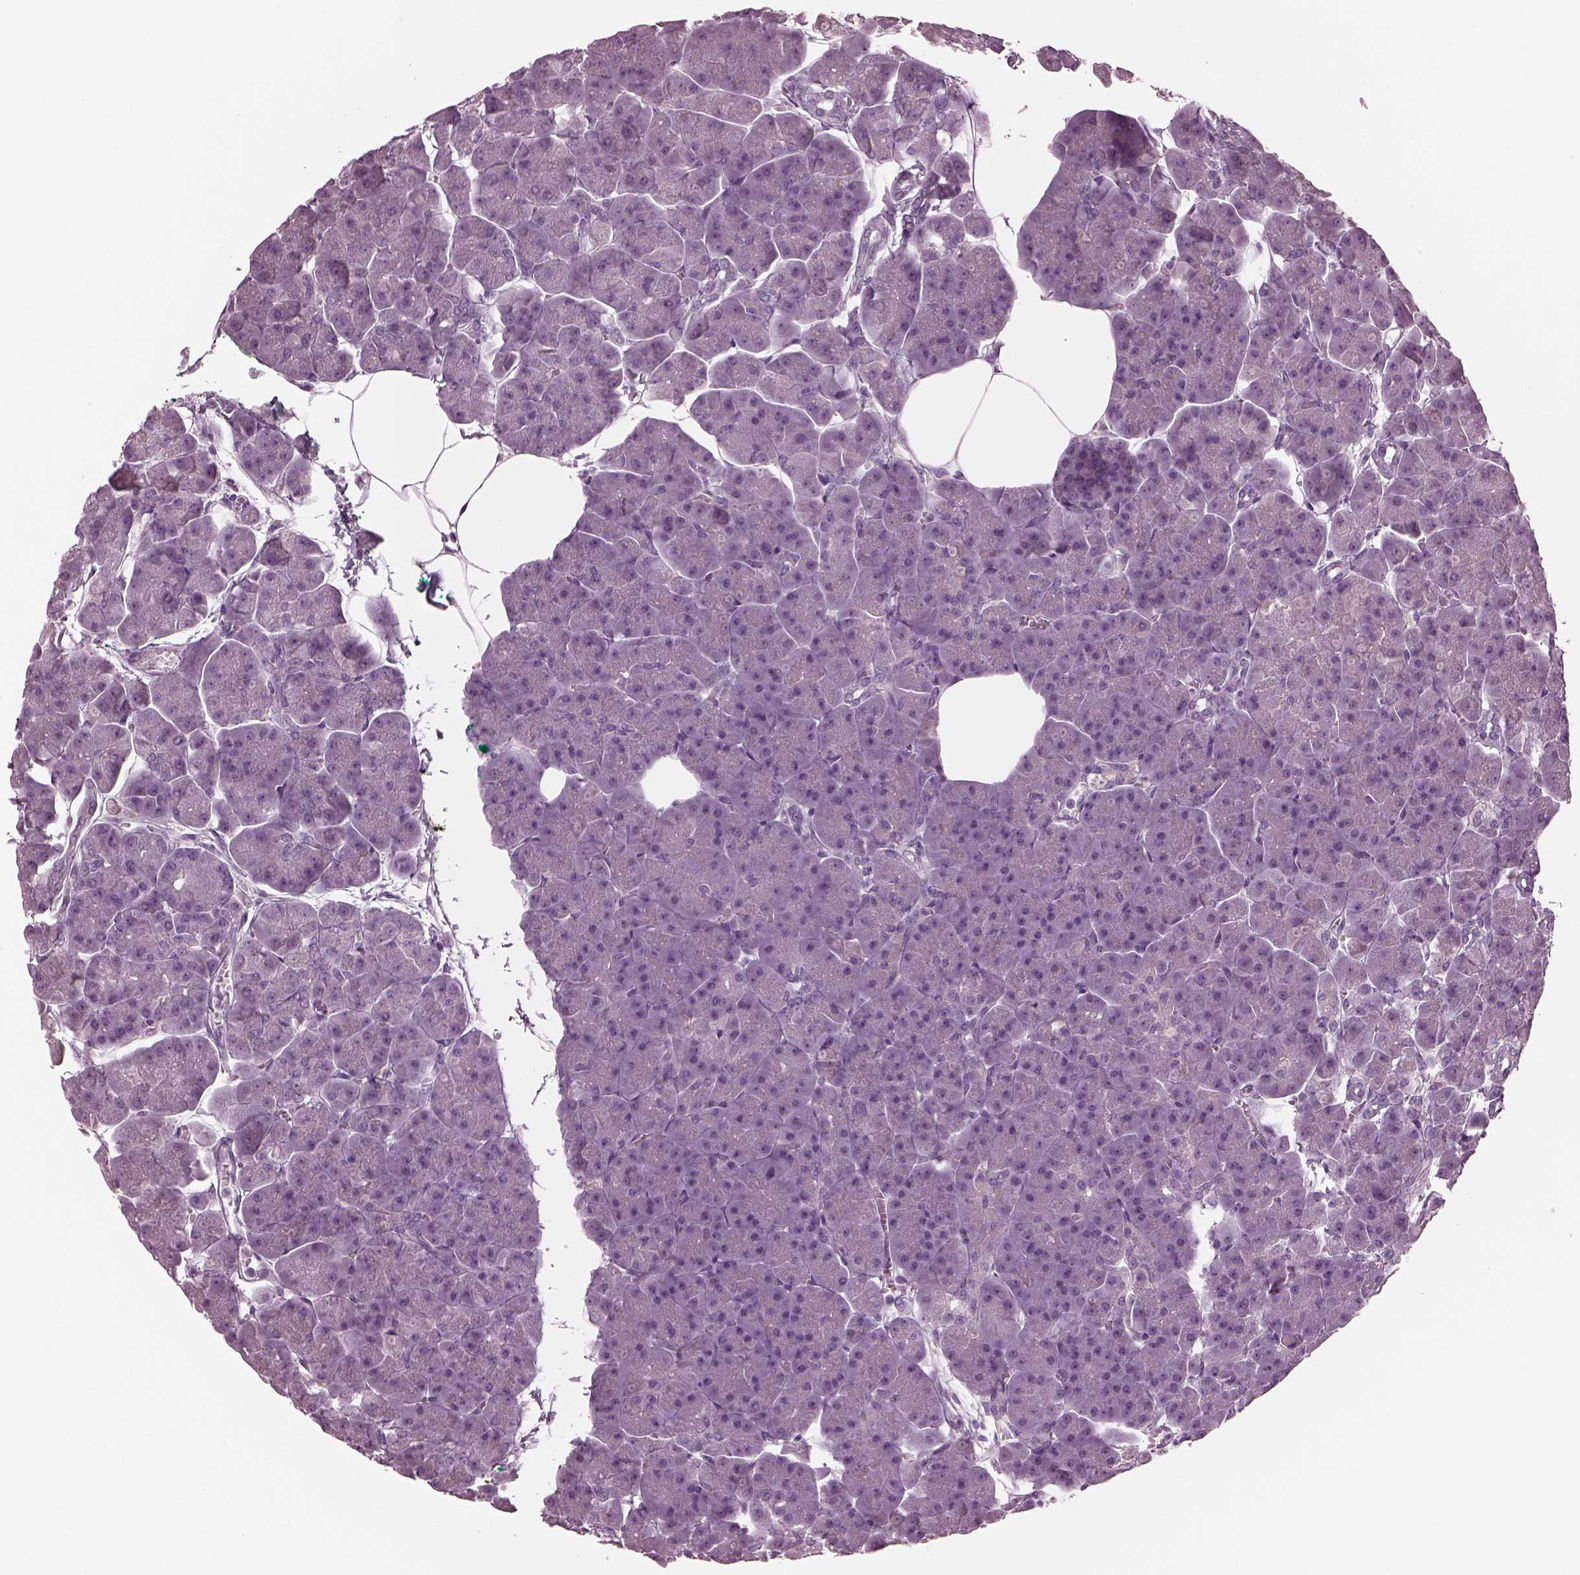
{"staining": {"intensity": "negative", "quantity": "none", "location": "none"}, "tissue": "pancreas", "cell_type": "Exocrine glandular cells", "image_type": "normal", "snomed": [{"axis": "morphology", "description": "Normal tissue, NOS"}, {"axis": "topography", "description": "Adipose tissue"}, {"axis": "topography", "description": "Pancreas"}, {"axis": "topography", "description": "Peripheral nerve tissue"}], "caption": "Pancreas stained for a protein using immunohistochemistry demonstrates no staining exocrine glandular cells.", "gene": "MIB2", "patient": {"sex": "female", "age": 58}}